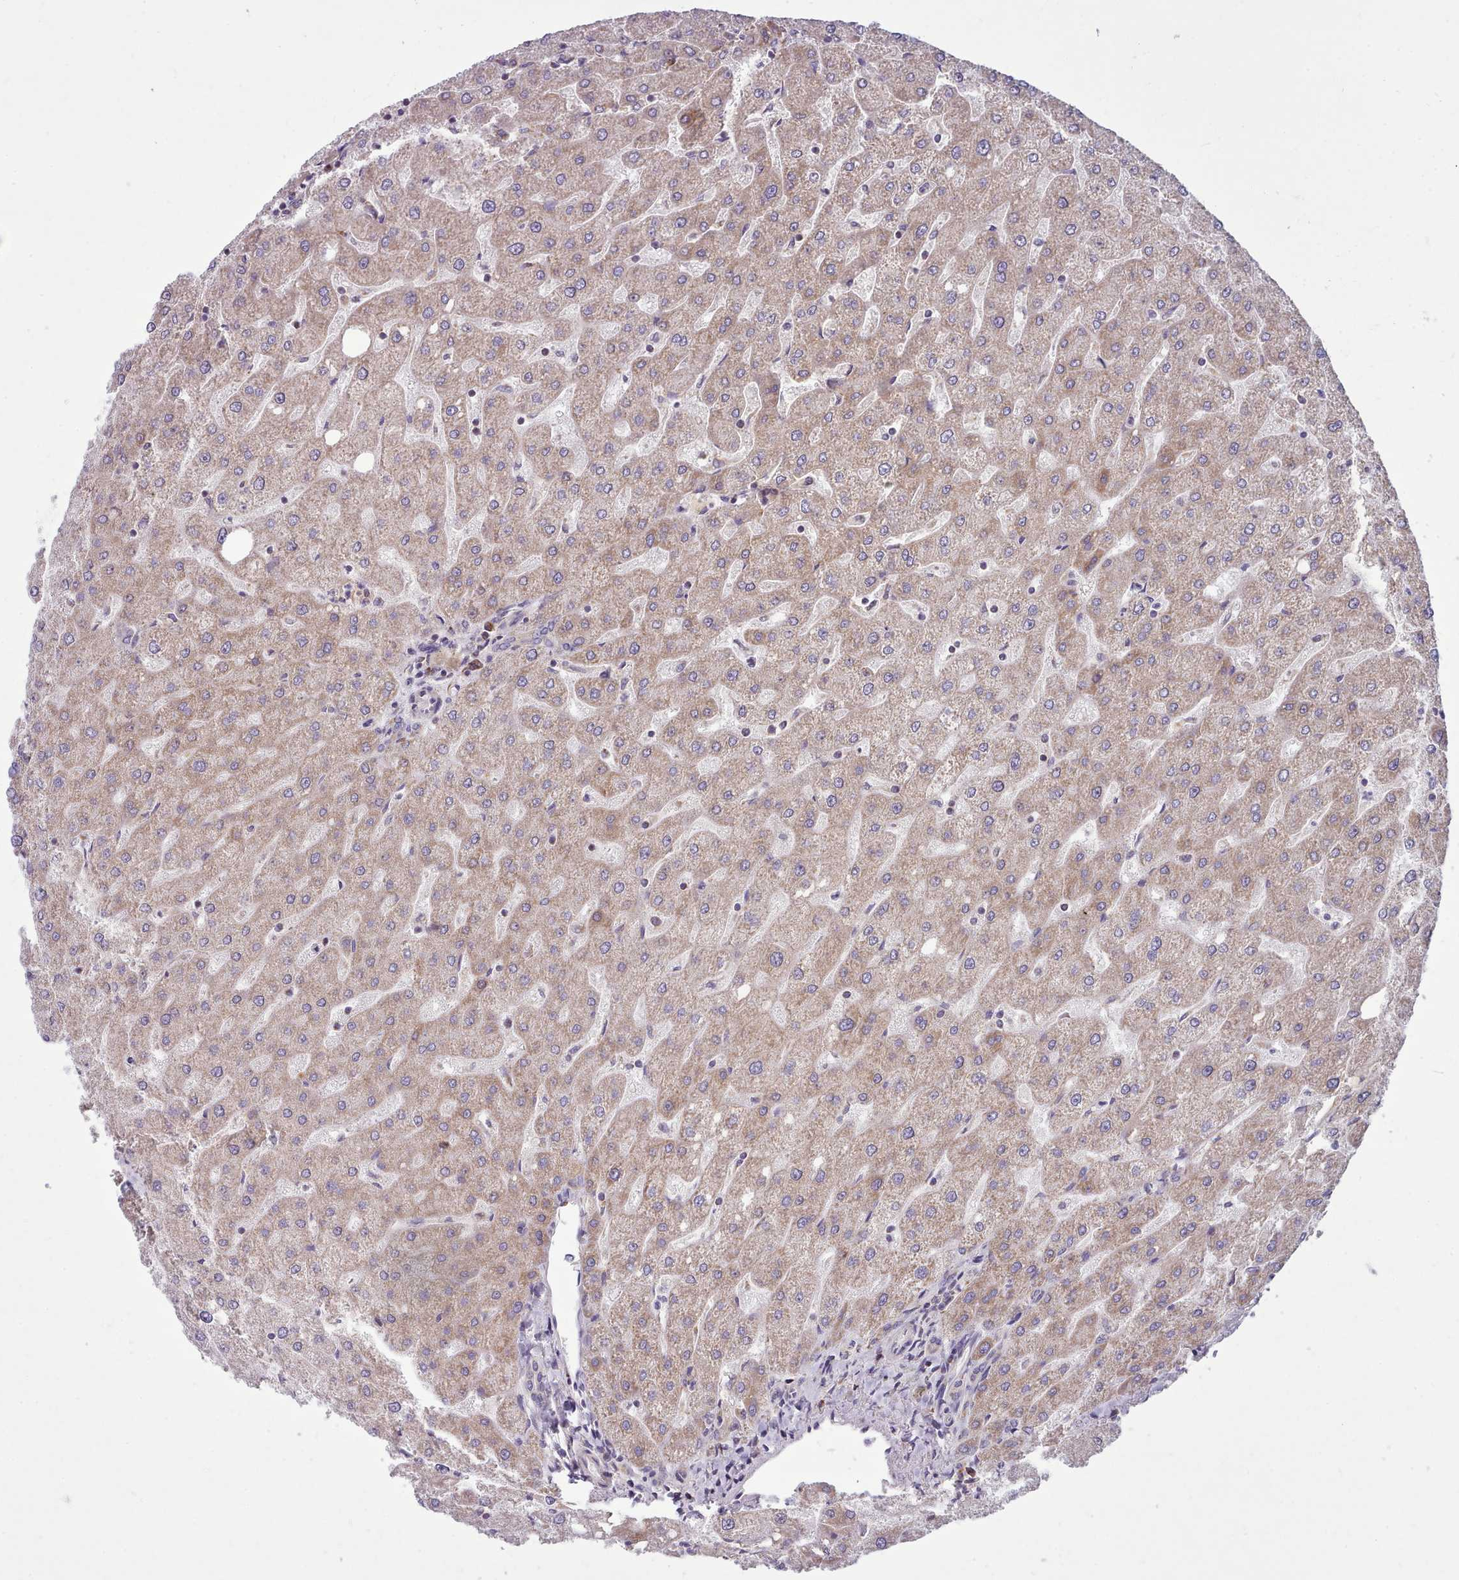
{"staining": {"intensity": "negative", "quantity": "none", "location": "none"}, "tissue": "liver", "cell_type": "Cholangiocytes", "image_type": "normal", "snomed": [{"axis": "morphology", "description": "Normal tissue, NOS"}, {"axis": "topography", "description": "Liver"}], "caption": "DAB (3,3'-diaminobenzidine) immunohistochemical staining of benign liver displays no significant expression in cholangiocytes. Brightfield microscopy of IHC stained with DAB (brown) and hematoxylin (blue), captured at high magnification.", "gene": "SRP54", "patient": {"sex": "male", "age": 67}}